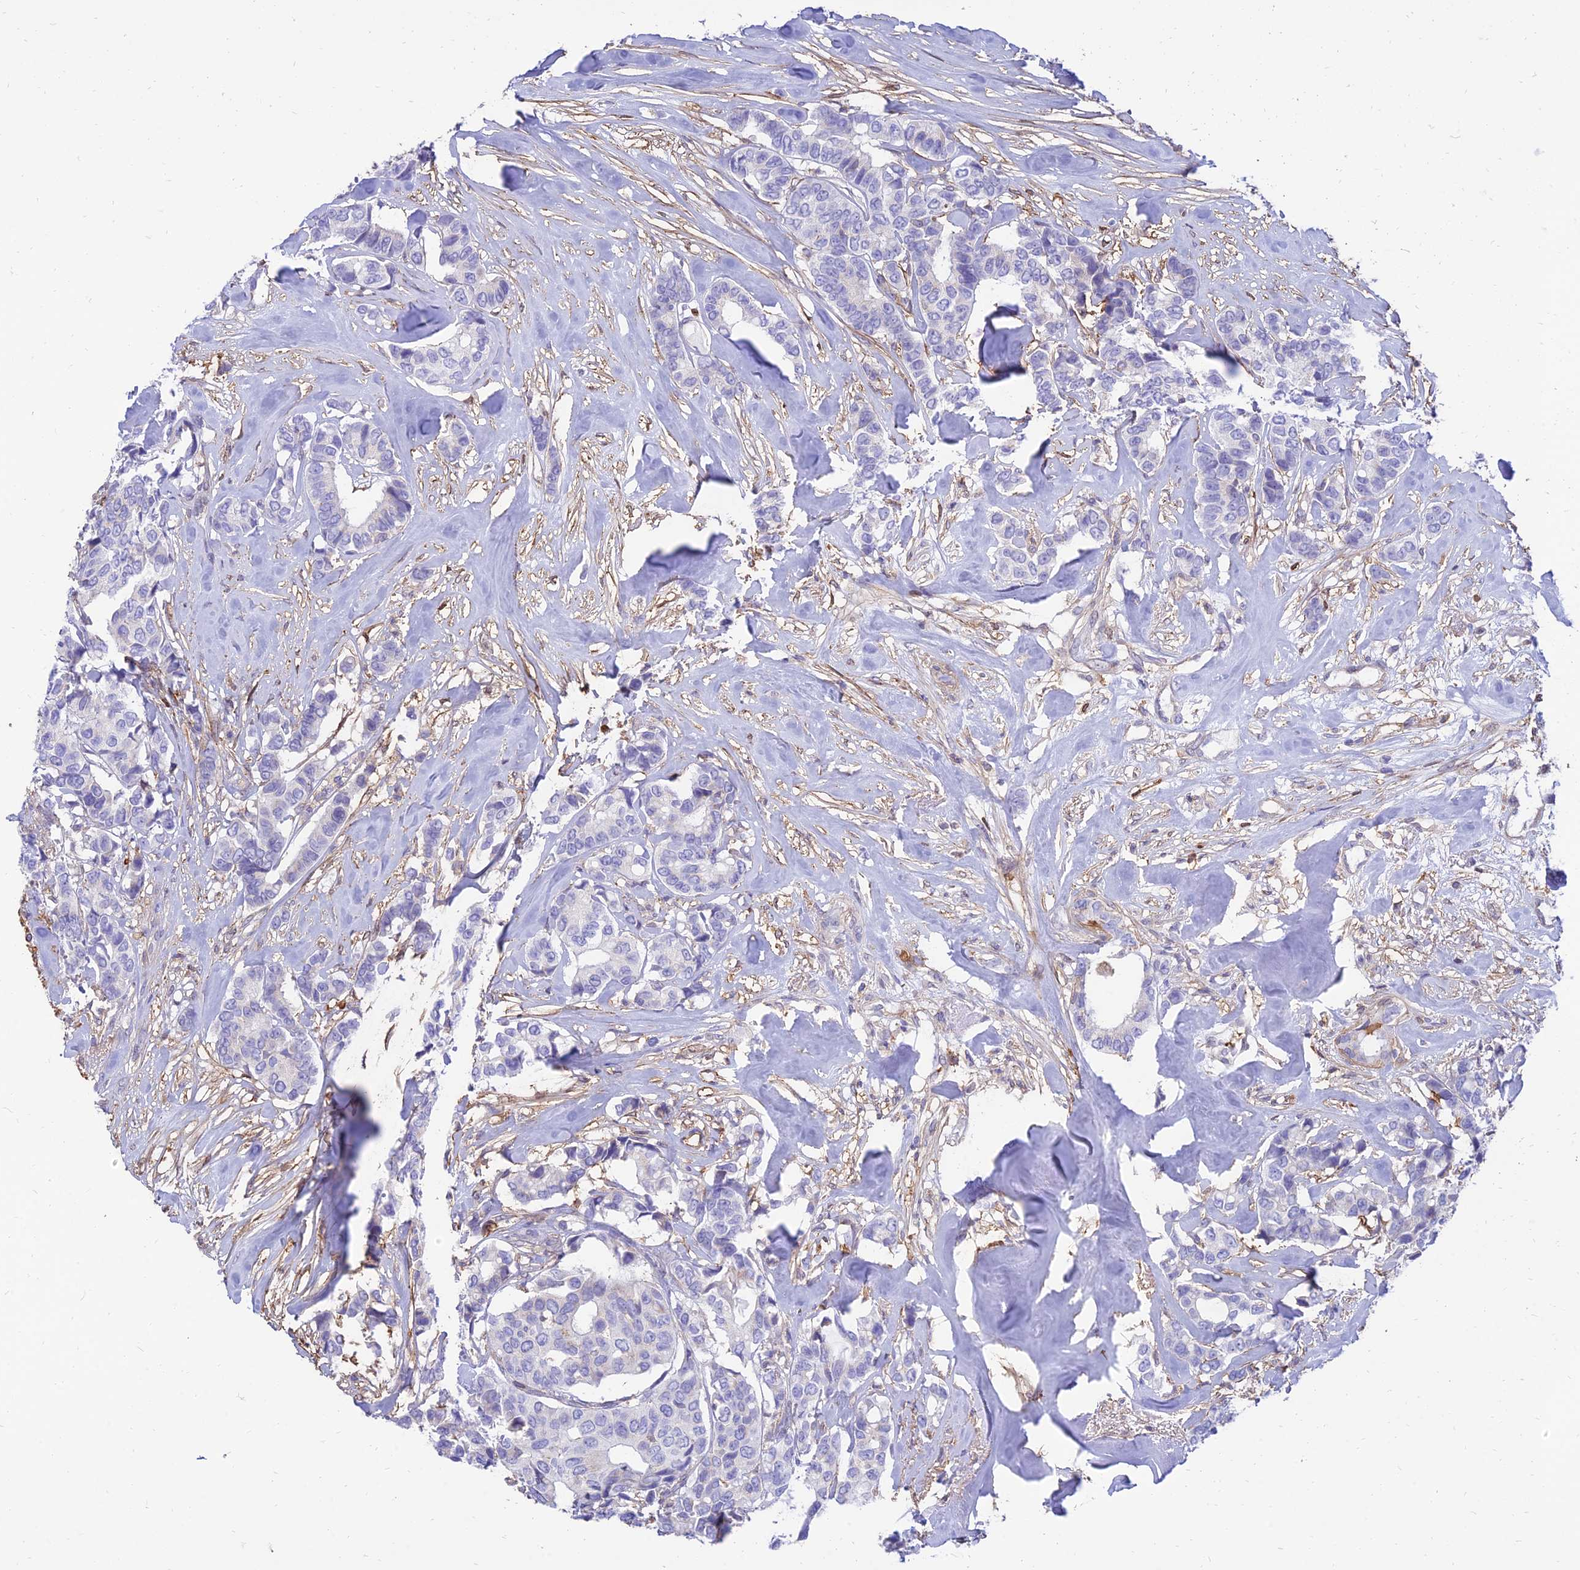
{"staining": {"intensity": "negative", "quantity": "none", "location": "none"}, "tissue": "breast cancer", "cell_type": "Tumor cells", "image_type": "cancer", "snomed": [{"axis": "morphology", "description": "Duct carcinoma"}, {"axis": "topography", "description": "Breast"}], "caption": "Breast cancer was stained to show a protein in brown. There is no significant positivity in tumor cells.", "gene": "SREK1IP1", "patient": {"sex": "female", "age": 87}}